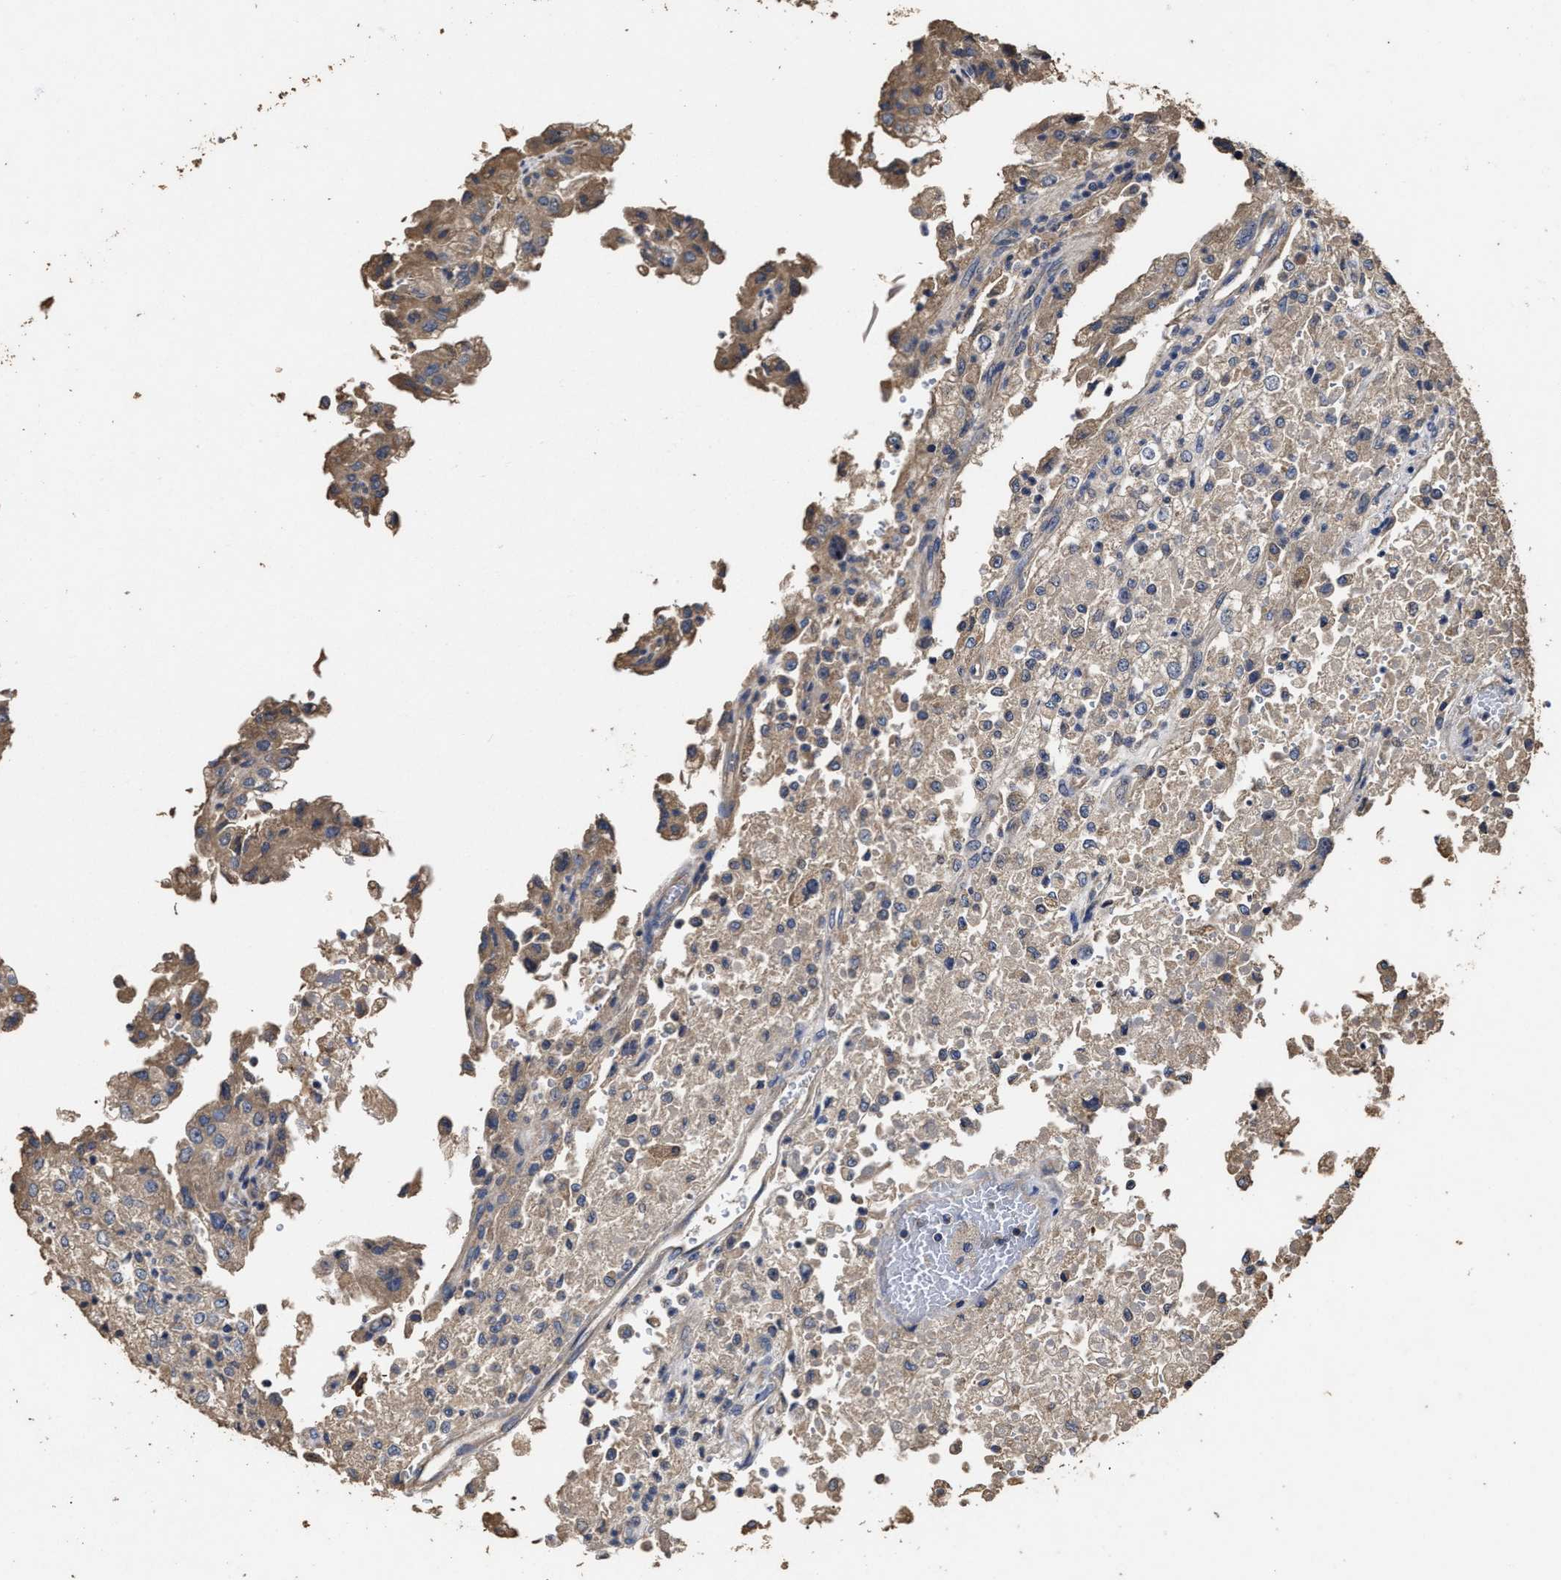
{"staining": {"intensity": "weak", "quantity": "25%-75%", "location": "cytoplasmic/membranous"}, "tissue": "renal cancer", "cell_type": "Tumor cells", "image_type": "cancer", "snomed": [{"axis": "morphology", "description": "Adenocarcinoma, NOS"}, {"axis": "topography", "description": "Kidney"}], "caption": "DAB (3,3'-diaminobenzidine) immunohistochemical staining of renal adenocarcinoma reveals weak cytoplasmic/membranous protein expression in about 25%-75% of tumor cells.", "gene": "PPM1K", "patient": {"sex": "female", "age": 54}}